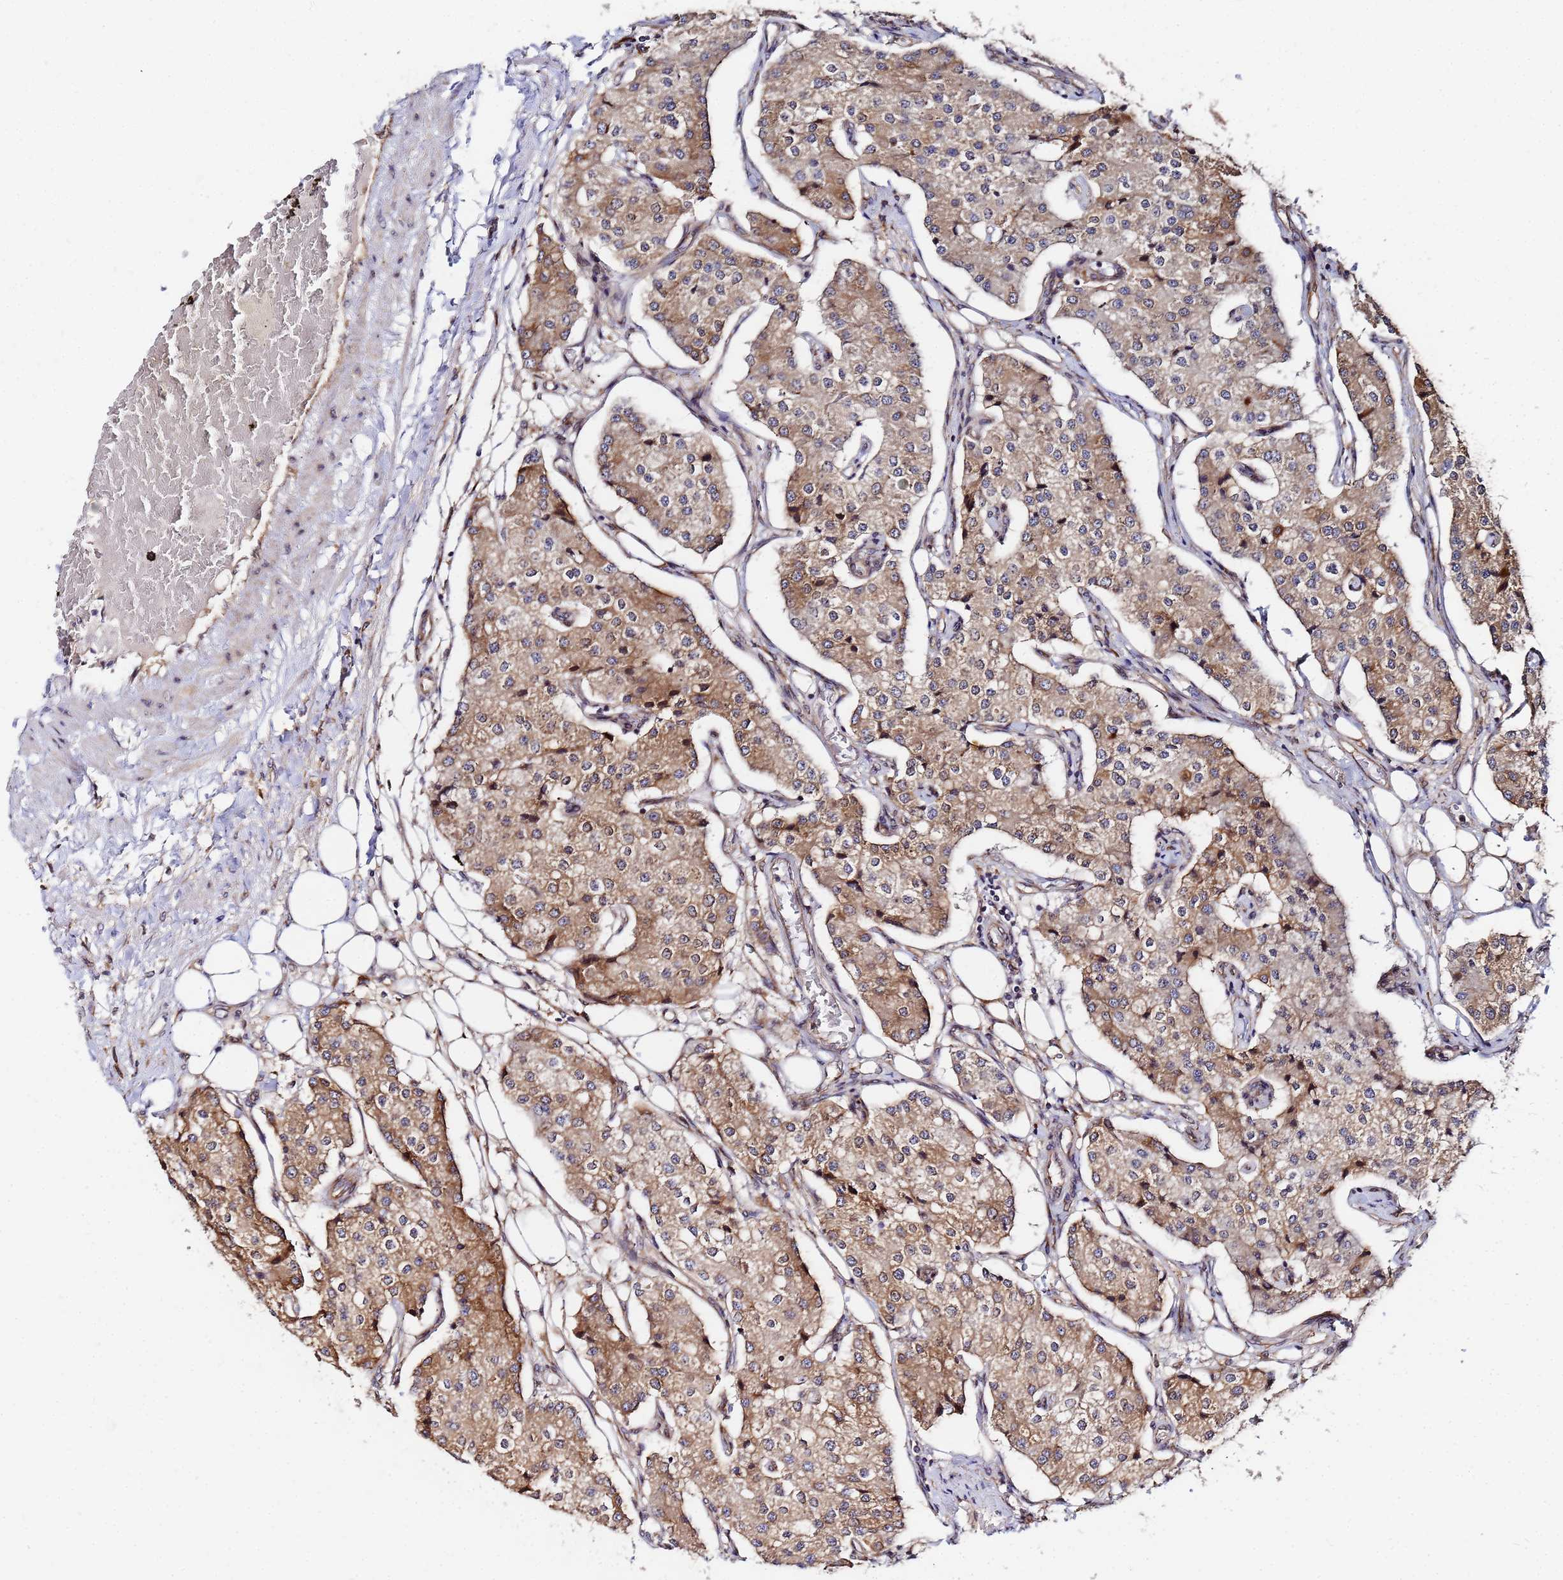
{"staining": {"intensity": "moderate", "quantity": ">75%", "location": "cytoplasmic/membranous"}, "tissue": "carcinoid", "cell_type": "Tumor cells", "image_type": "cancer", "snomed": [{"axis": "morphology", "description": "Carcinoid, malignant, NOS"}, {"axis": "topography", "description": "Colon"}], "caption": "Approximately >75% of tumor cells in human carcinoid demonstrate moderate cytoplasmic/membranous protein expression as visualized by brown immunohistochemical staining.", "gene": "UNC93B1", "patient": {"sex": "female", "age": 52}}